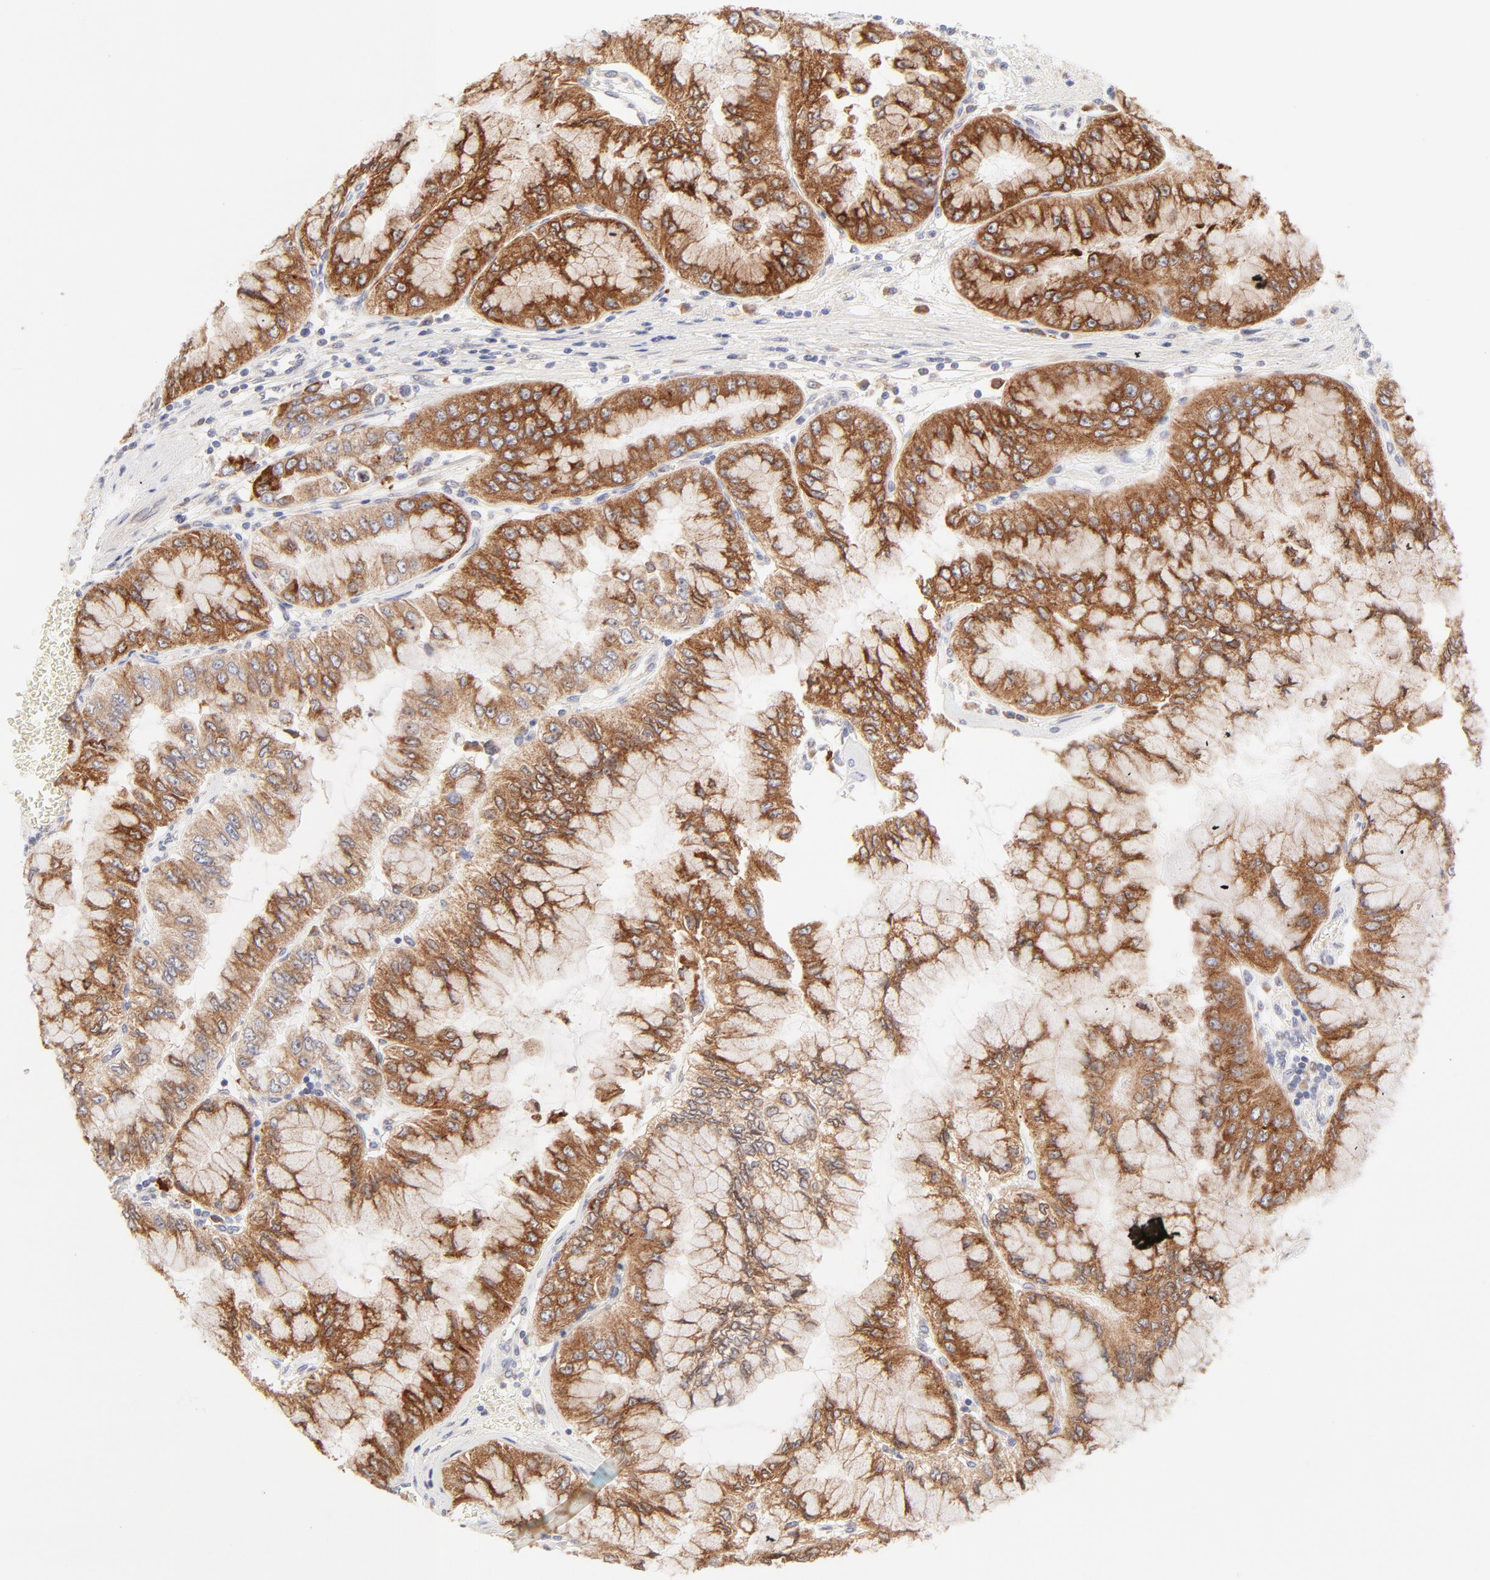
{"staining": {"intensity": "moderate", "quantity": ">75%", "location": "cytoplasmic/membranous"}, "tissue": "liver cancer", "cell_type": "Tumor cells", "image_type": "cancer", "snomed": [{"axis": "morphology", "description": "Cholangiocarcinoma"}, {"axis": "topography", "description": "Liver"}], "caption": "An image of liver cancer (cholangiocarcinoma) stained for a protein reveals moderate cytoplasmic/membranous brown staining in tumor cells. Using DAB (brown) and hematoxylin (blue) stains, captured at high magnification using brightfield microscopy.", "gene": "RPS6KA1", "patient": {"sex": "female", "age": 79}}